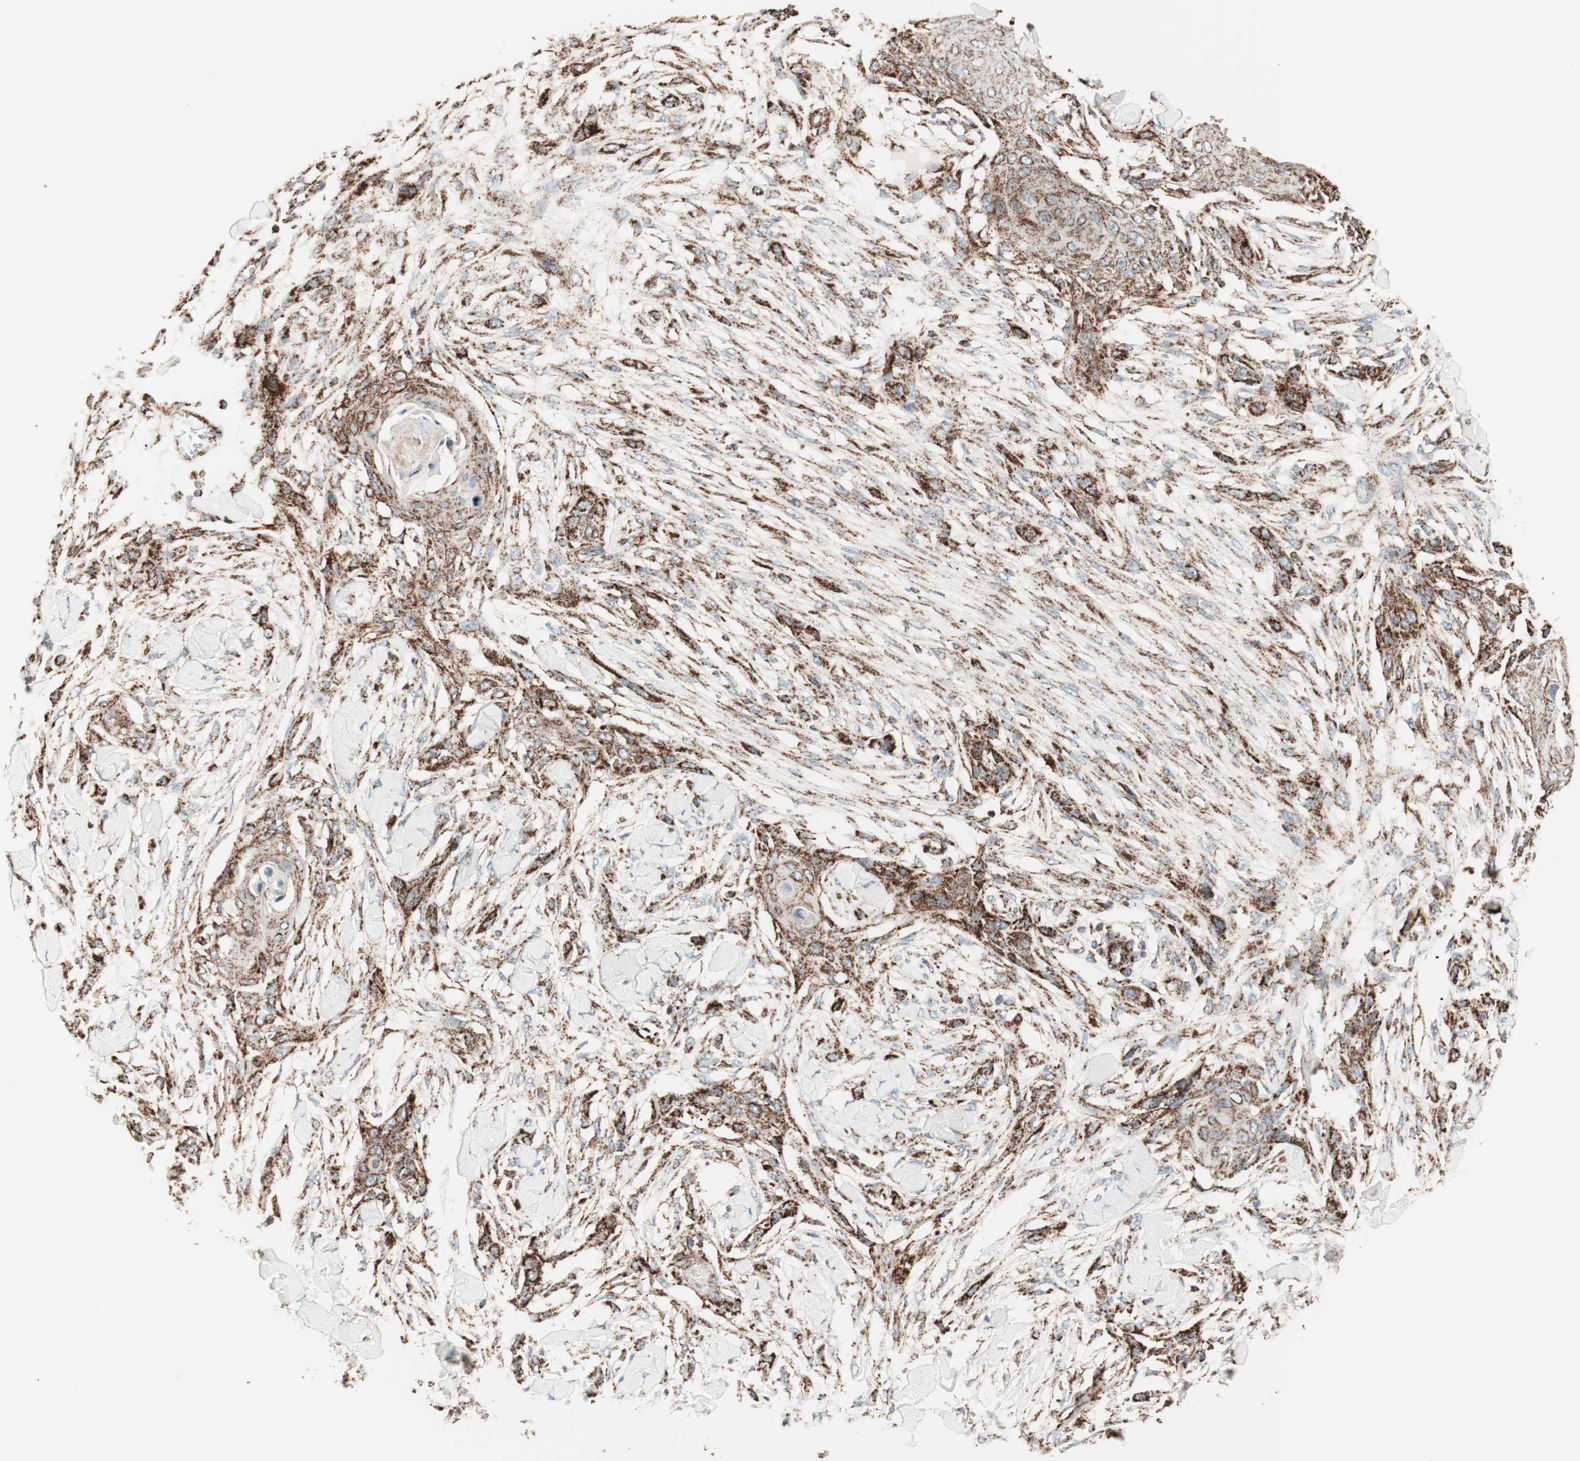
{"staining": {"intensity": "strong", "quantity": ">75%", "location": "cytoplasmic/membranous"}, "tissue": "skin cancer", "cell_type": "Tumor cells", "image_type": "cancer", "snomed": [{"axis": "morphology", "description": "Squamous cell carcinoma, NOS"}, {"axis": "topography", "description": "Skin"}], "caption": "DAB (3,3'-diaminobenzidine) immunohistochemical staining of human squamous cell carcinoma (skin) demonstrates strong cytoplasmic/membranous protein staining in approximately >75% of tumor cells.", "gene": "TOMM22", "patient": {"sex": "female", "age": 59}}